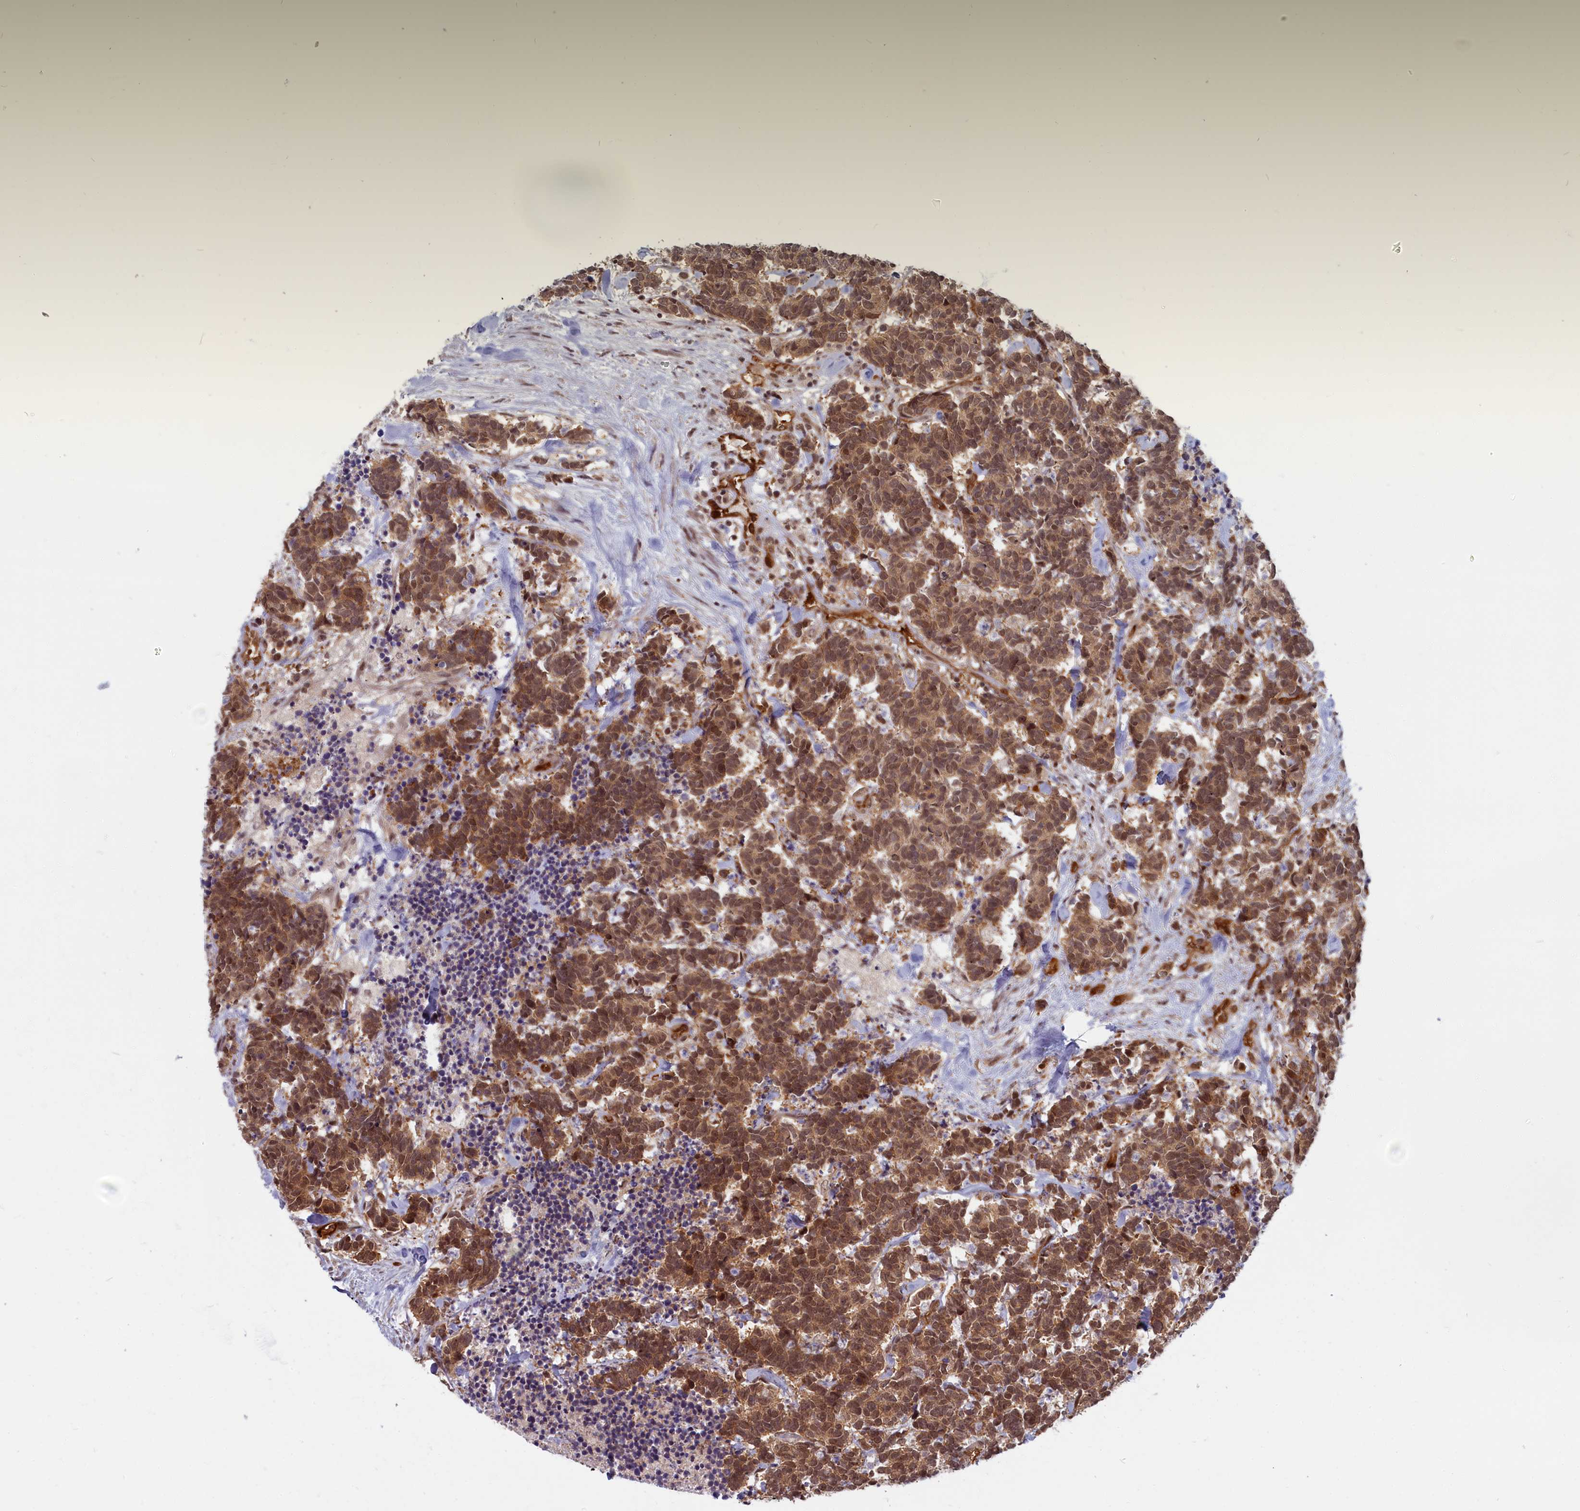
{"staining": {"intensity": "strong", "quantity": ">75%", "location": "nuclear"}, "tissue": "carcinoid", "cell_type": "Tumor cells", "image_type": "cancer", "snomed": [{"axis": "morphology", "description": "Carcinoma, NOS"}, {"axis": "morphology", "description": "Carcinoid, malignant, NOS"}, {"axis": "topography", "description": "Prostate"}], "caption": "Protein positivity by immunohistochemistry reveals strong nuclear staining in about >75% of tumor cells in carcinoid (malignant). (DAB (3,3'-diaminobenzidine) IHC, brown staining for protein, blue staining for nuclei).", "gene": "SNRK", "patient": {"sex": "male", "age": 57}}